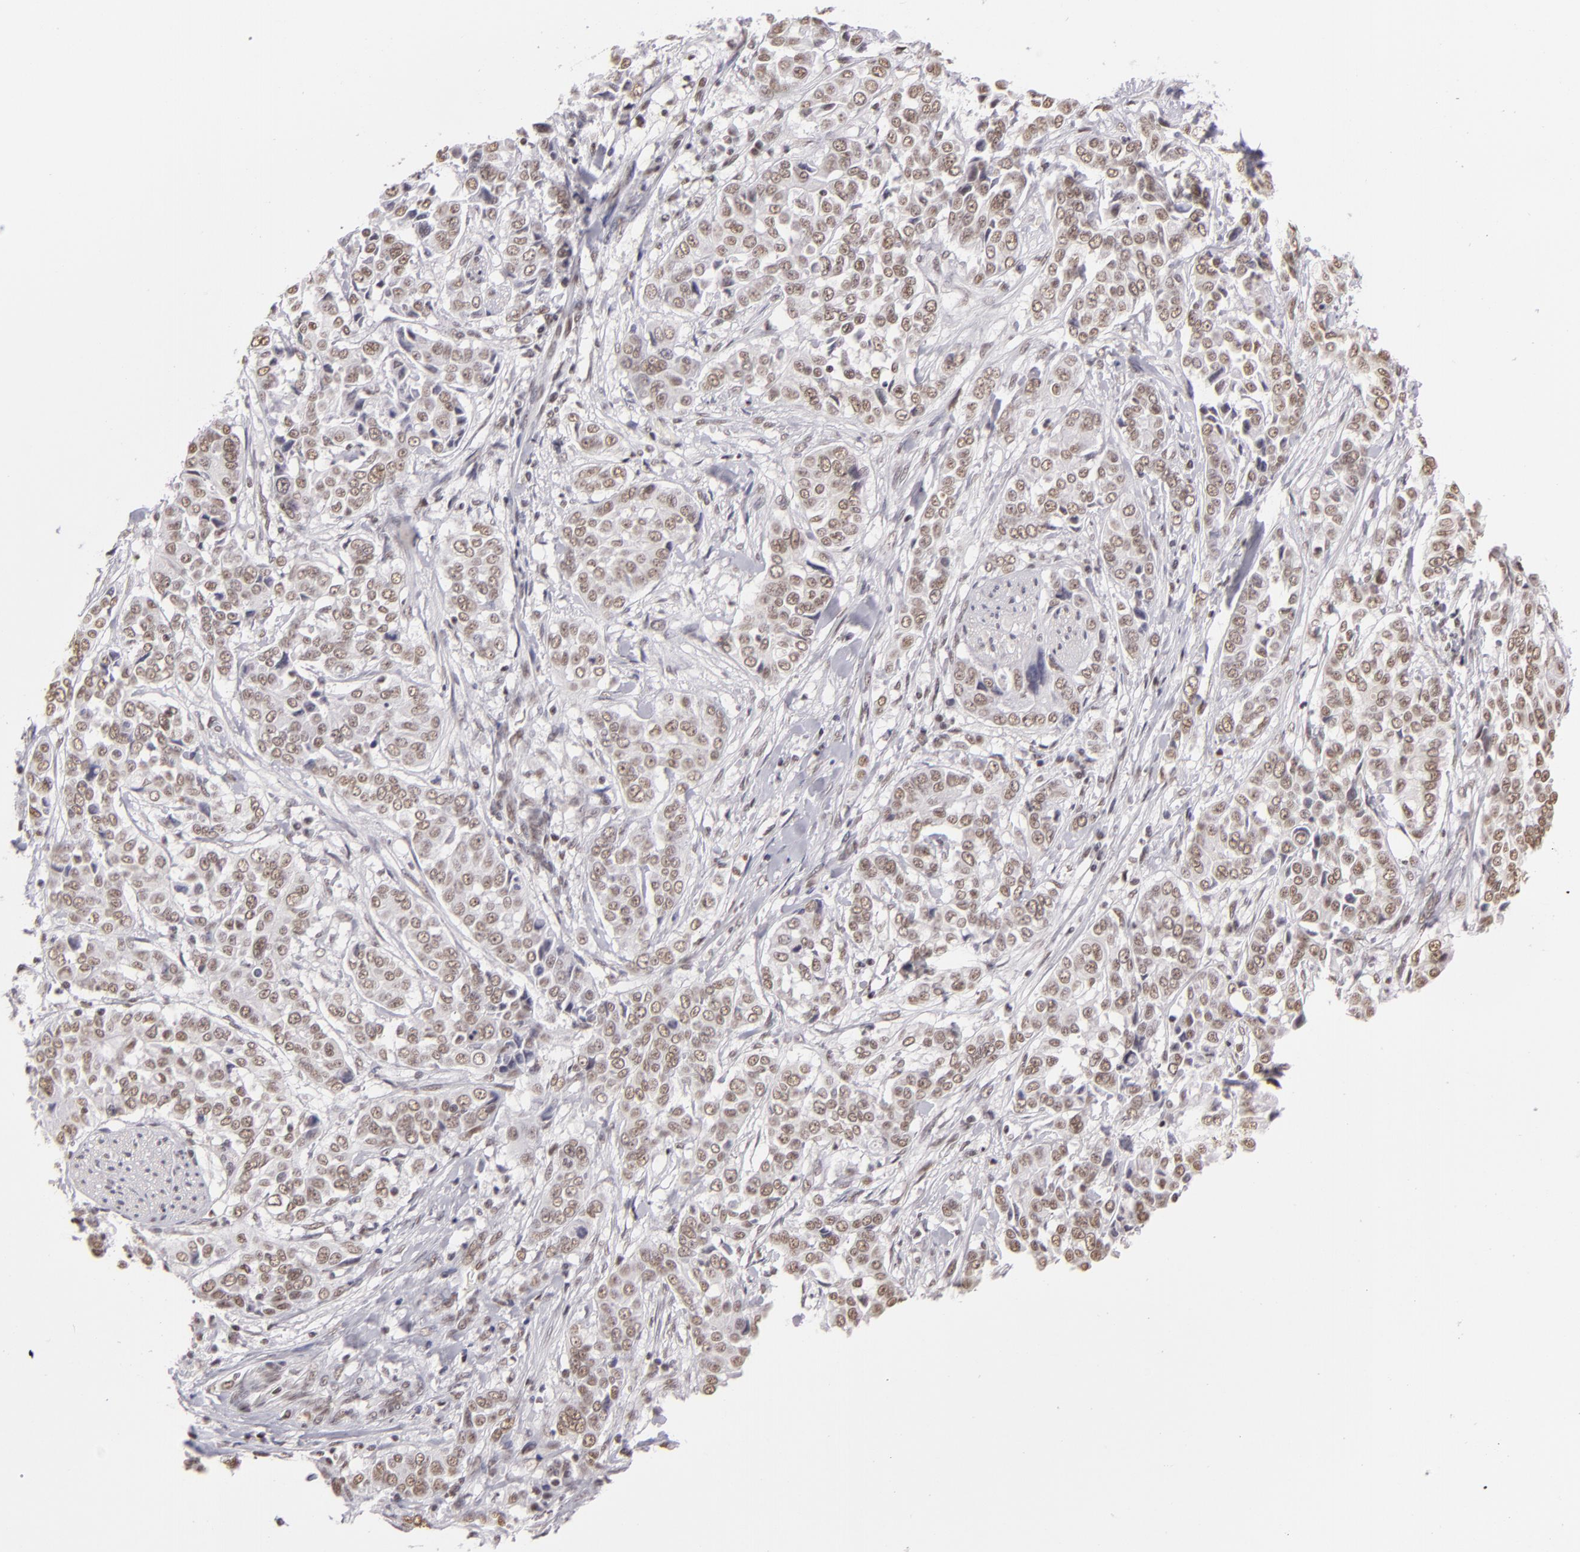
{"staining": {"intensity": "weak", "quantity": ">75%", "location": "nuclear"}, "tissue": "pancreatic cancer", "cell_type": "Tumor cells", "image_type": "cancer", "snomed": [{"axis": "morphology", "description": "Adenocarcinoma, NOS"}, {"axis": "topography", "description": "Pancreas"}], "caption": "The immunohistochemical stain shows weak nuclear positivity in tumor cells of pancreatic cancer (adenocarcinoma) tissue.", "gene": "INTS6", "patient": {"sex": "female", "age": 52}}